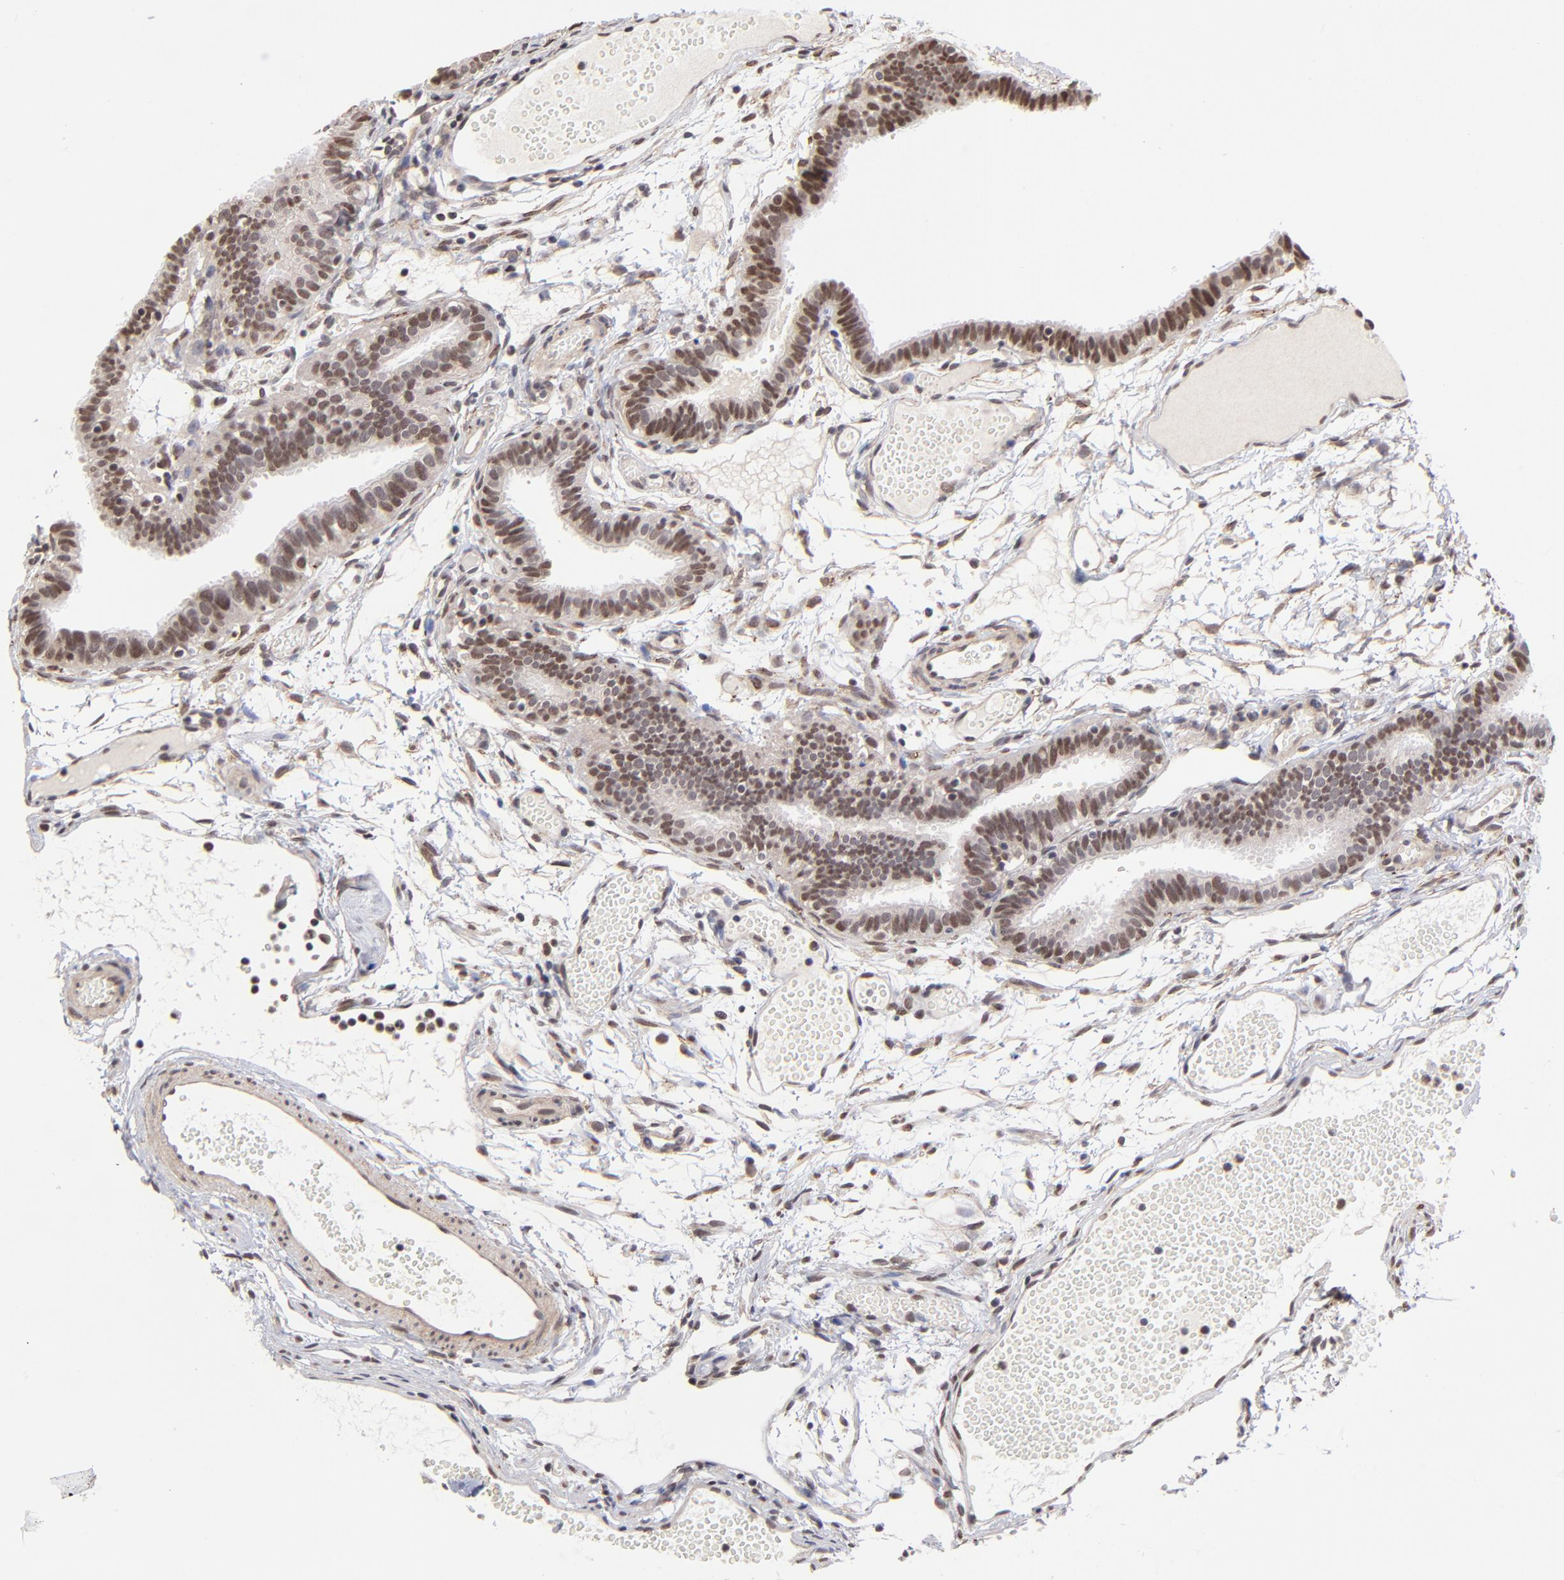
{"staining": {"intensity": "moderate", "quantity": "25%-75%", "location": "cytoplasmic/membranous,nuclear"}, "tissue": "fallopian tube", "cell_type": "Glandular cells", "image_type": "normal", "snomed": [{"axis": "morphology", "description": "Normal tissue, NOS"}, {"axis": "topography", "description": "Fallopian tube"}], "caption": "Unremarkable fallopian tube was stained to show a protein in brown. There is medium levels of moderate cytoplasmic/membranous,nuclear staining in about 25%-75% of glandular cells.", "gene": "ZNF419", "patient": {"sex": "female", "age": 29}}